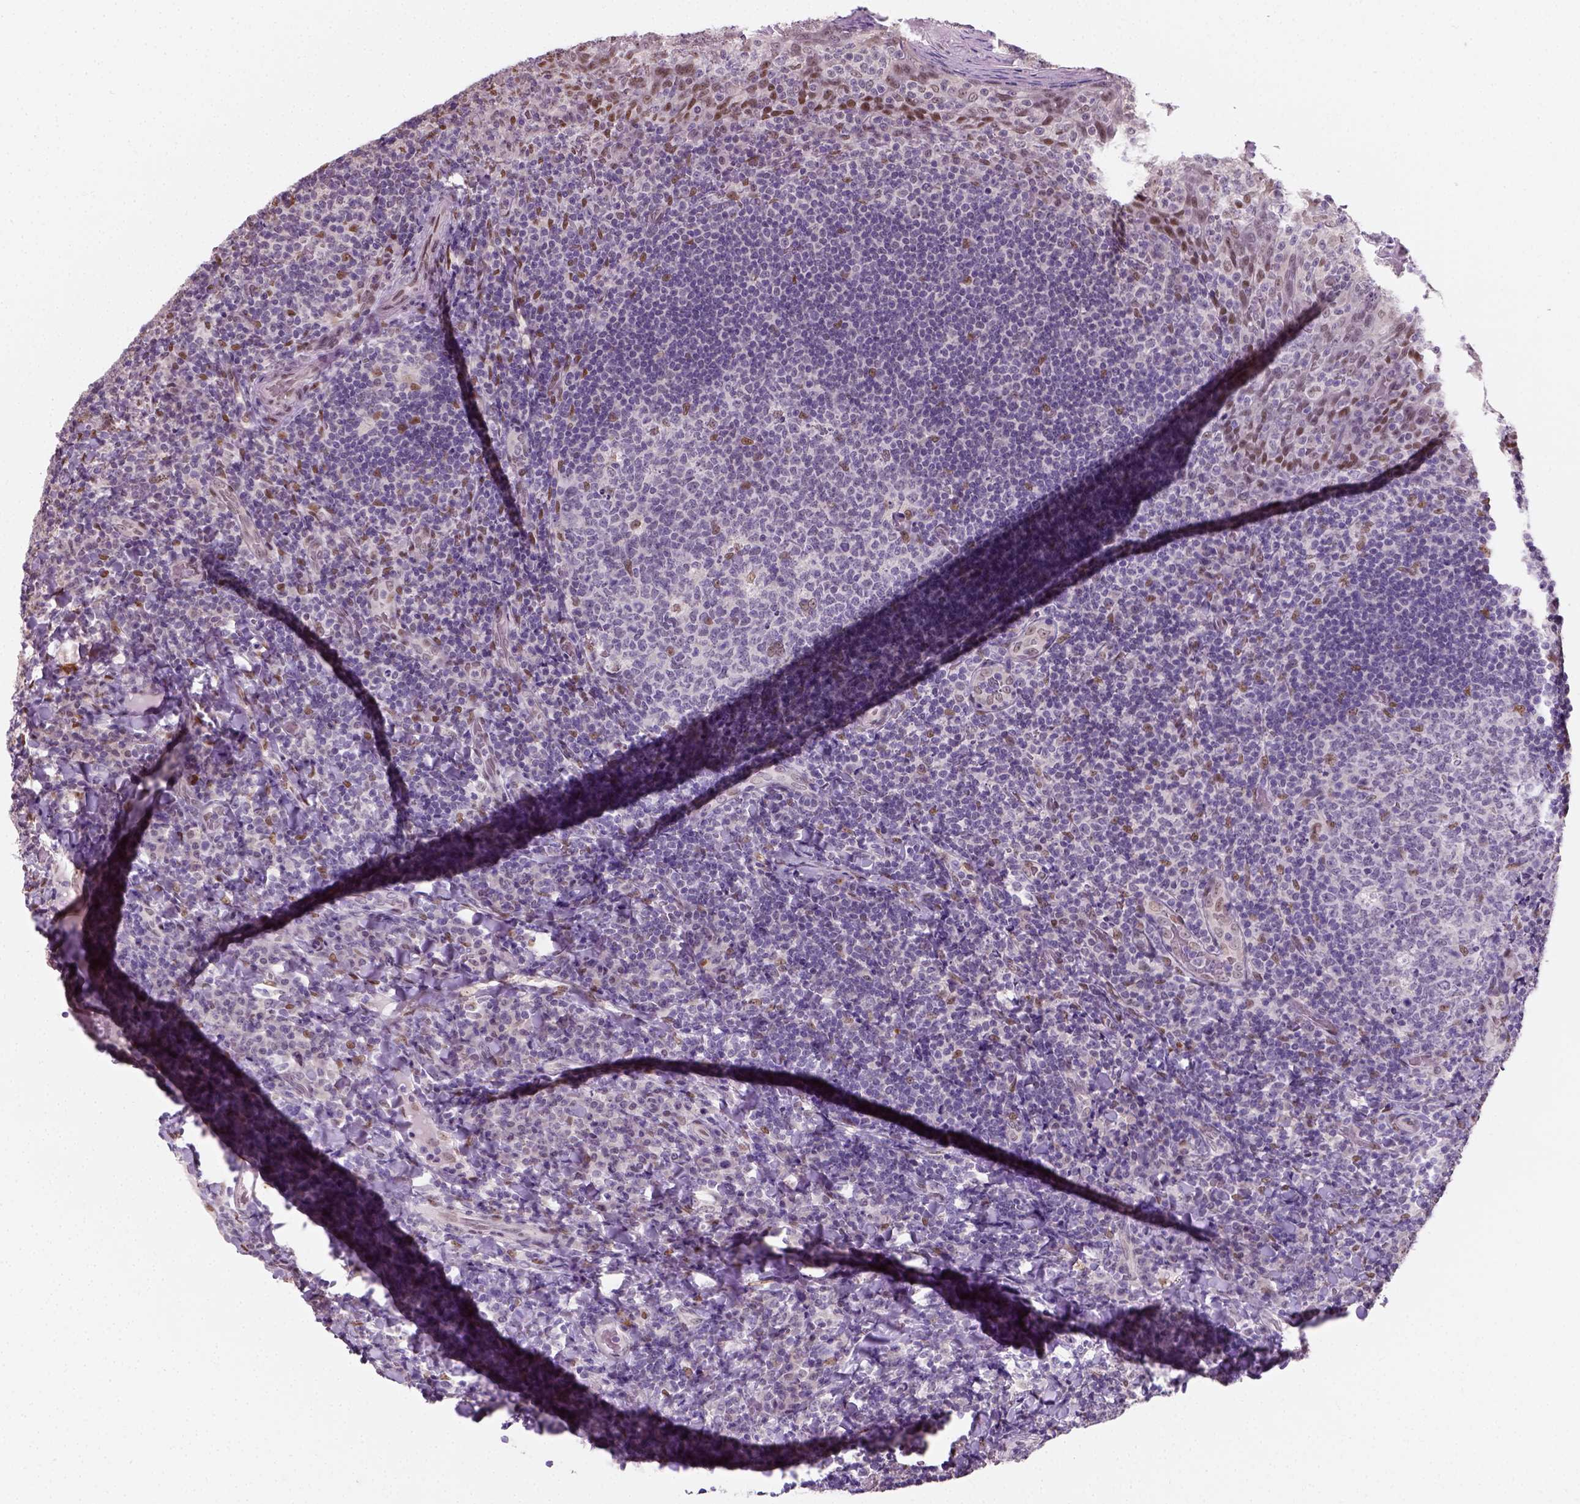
{"staining": {"intensity": "moderate", "quantity": "<25%", "location": "nuclear"}, "tissue": "tonsil", "cell_type": "Germinal center cells", "image_type": "normal", "snomed": [{"axis": "morphology", "description": "Normal tissue, NOS"}, {"axis": "topography", "description": "Tonsil"}], "caption": "The immunohistochemical stain labels moderate nuclear expression in germinal center cells of benign tonsil. The staining is performed using DAB brown chromogen to label protein expression. The nuclei are counter-stained blue using hematoxylin.", "gene": "C1orf112", "patient": {"sex": "male", "age": 17}}